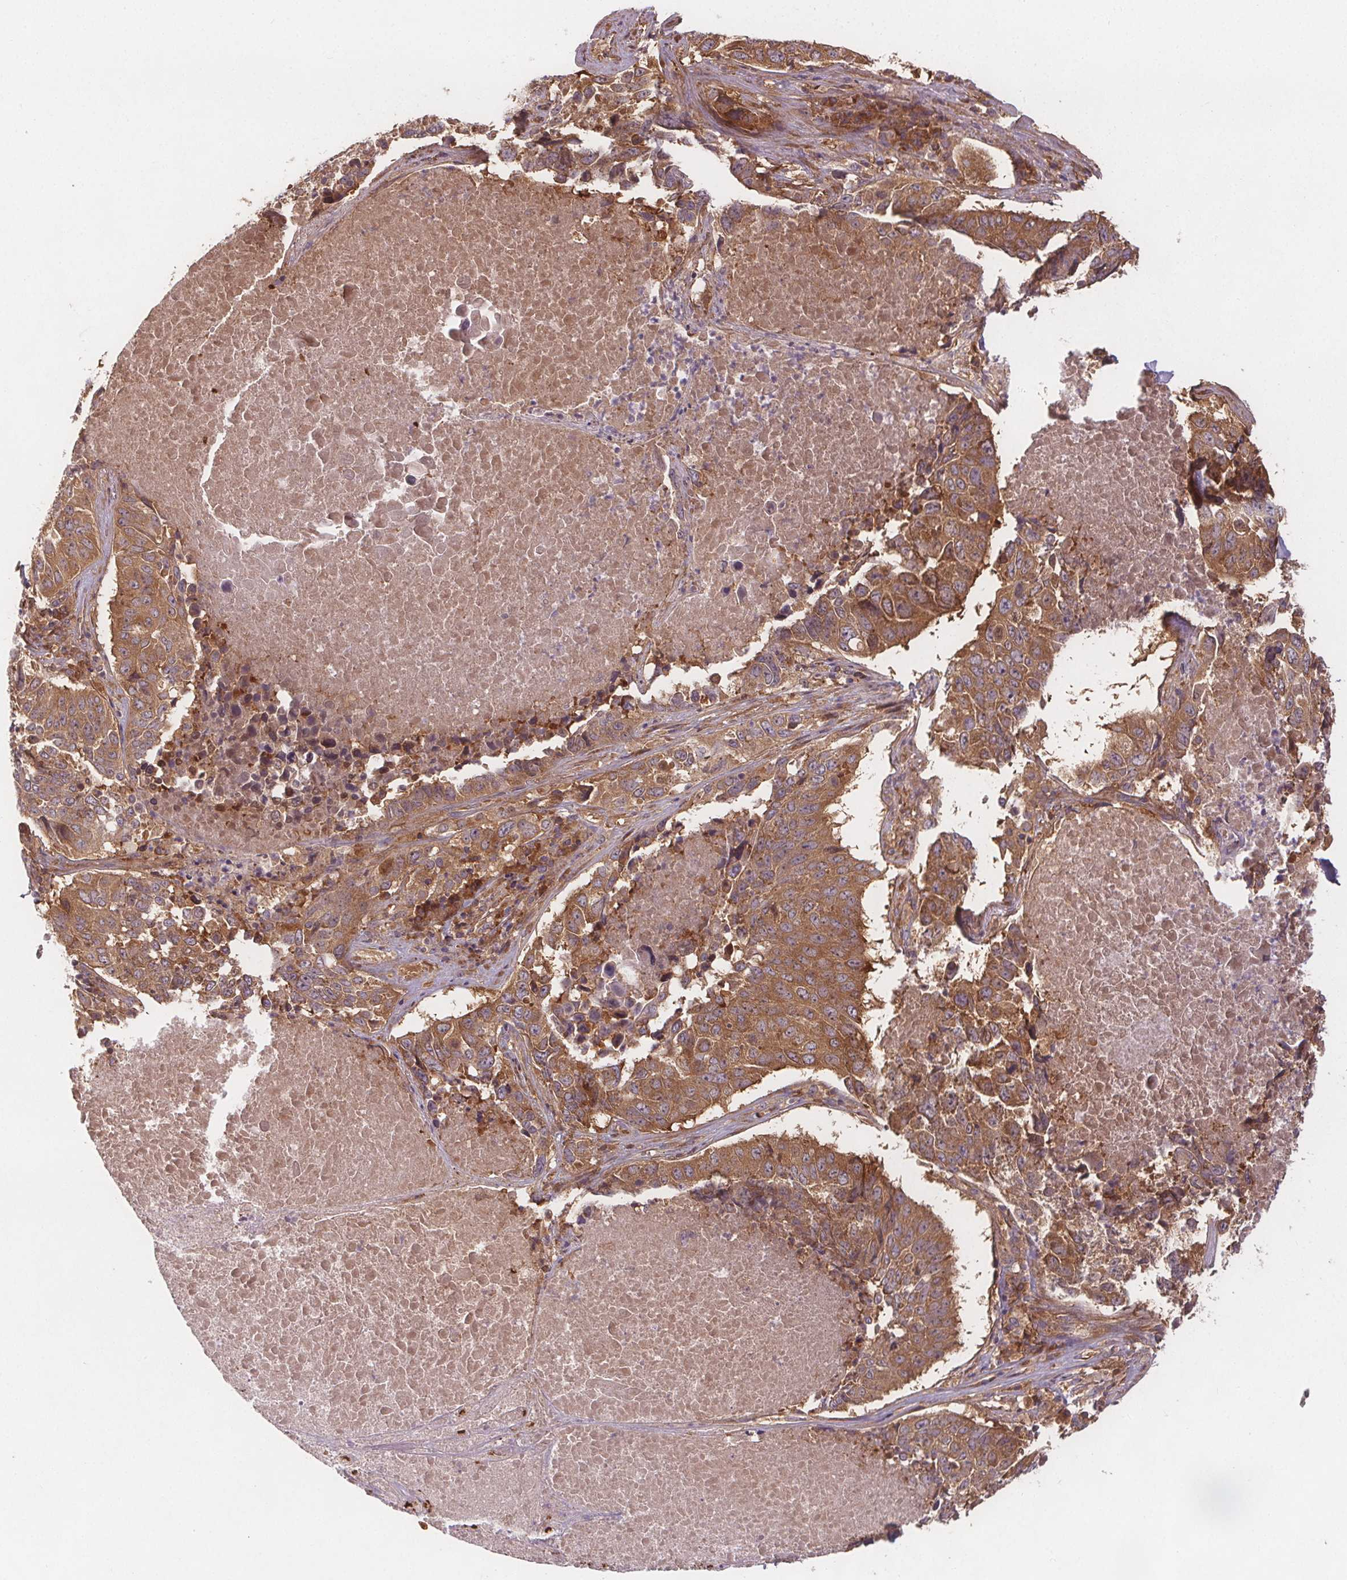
{"staining": {"intensity": "moderate", "quantity": ">75%", "location": "cytoplasmic/membranous"}, "tissue": "lung cancer", "cell_type": "Tumor cells", "image_type": "cancer", "snomed": [{"axis": "morphology", "description": "Normal tissue, NOS"}, {"axis": "morphology", "description": "Squamous cell carcinoma, NOS"}, {"axis": "topography", "description": "Bronchus"}, {"axis": "topography", "description": "Lung"}], "caption": "Protein expression analysis of lung cancer (squamous cell carcinoma) displays moderate cytoplasmic/membranous staining in about >75% of tumor cells. (DAB = brown stain, brightfield microscopy at high magnification).", "gene": "EIF3D", "patient": {"sex": "male", "age": 64}}